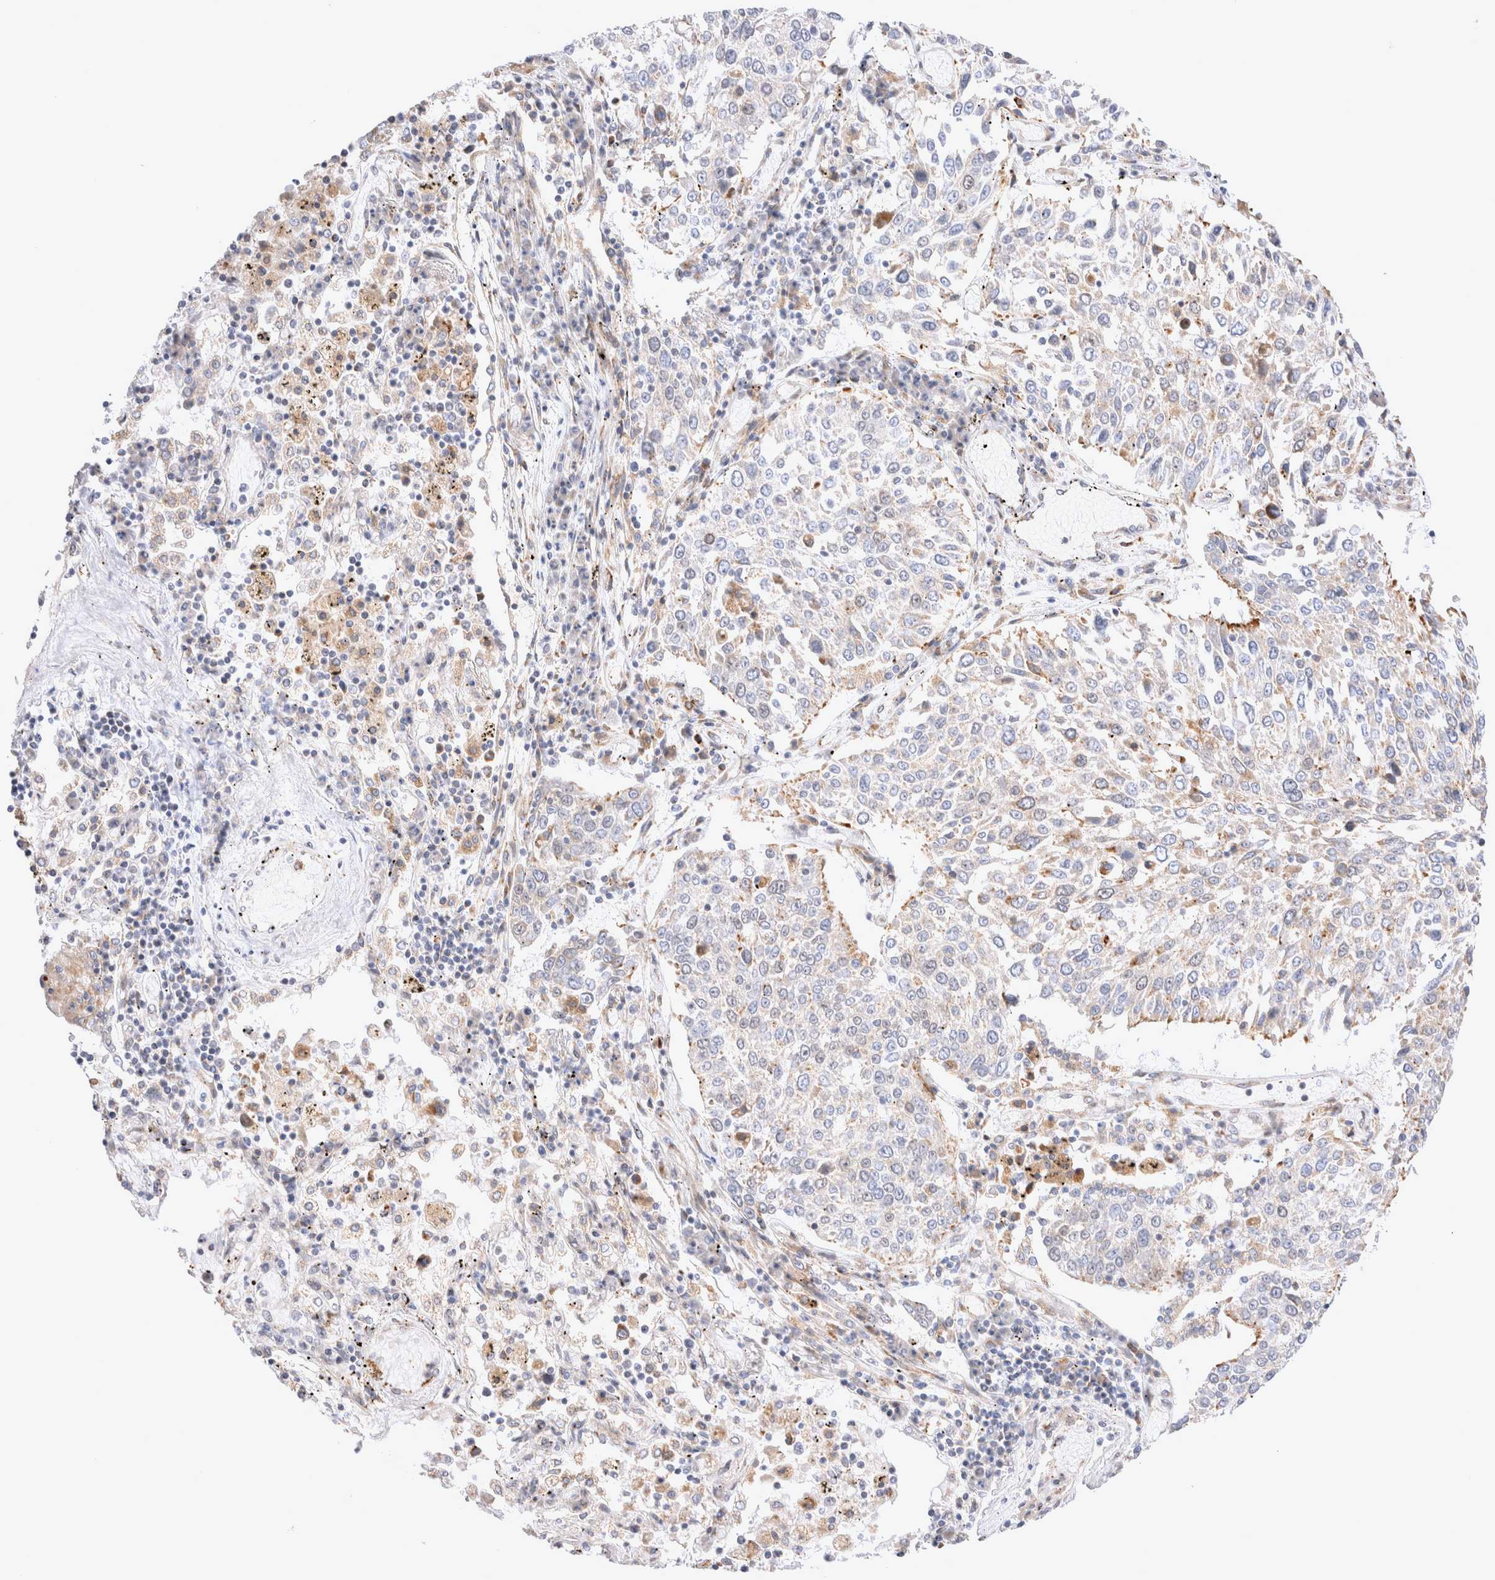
{"staining": {"intensity": "weak", "quantity": "<25%", "location": "cytoplasmic/membranous"}, "tissue": "lung cancer", "cell_type": "Tumor cells", "image_type": "cancer", "snomed": [{"axis": "morphology", "description": "Squamous cell carcinoma, NOS"}, {"axis": "topography", "description": "Lung"}], "caption": "Immunohistochemistry (IHC) micrograph of lung cancer stained for a protein (brown), which displays no expression in tumor cells. The staining was performed using DAB (3,3'-diaminobenzidine) to visualize the protein expression in brown, while the nuclei were stained in blue with hematoxylin (Magnification: 20x).", "gene": "NPC1", "patient": {"sex": "male", "age": 65}}